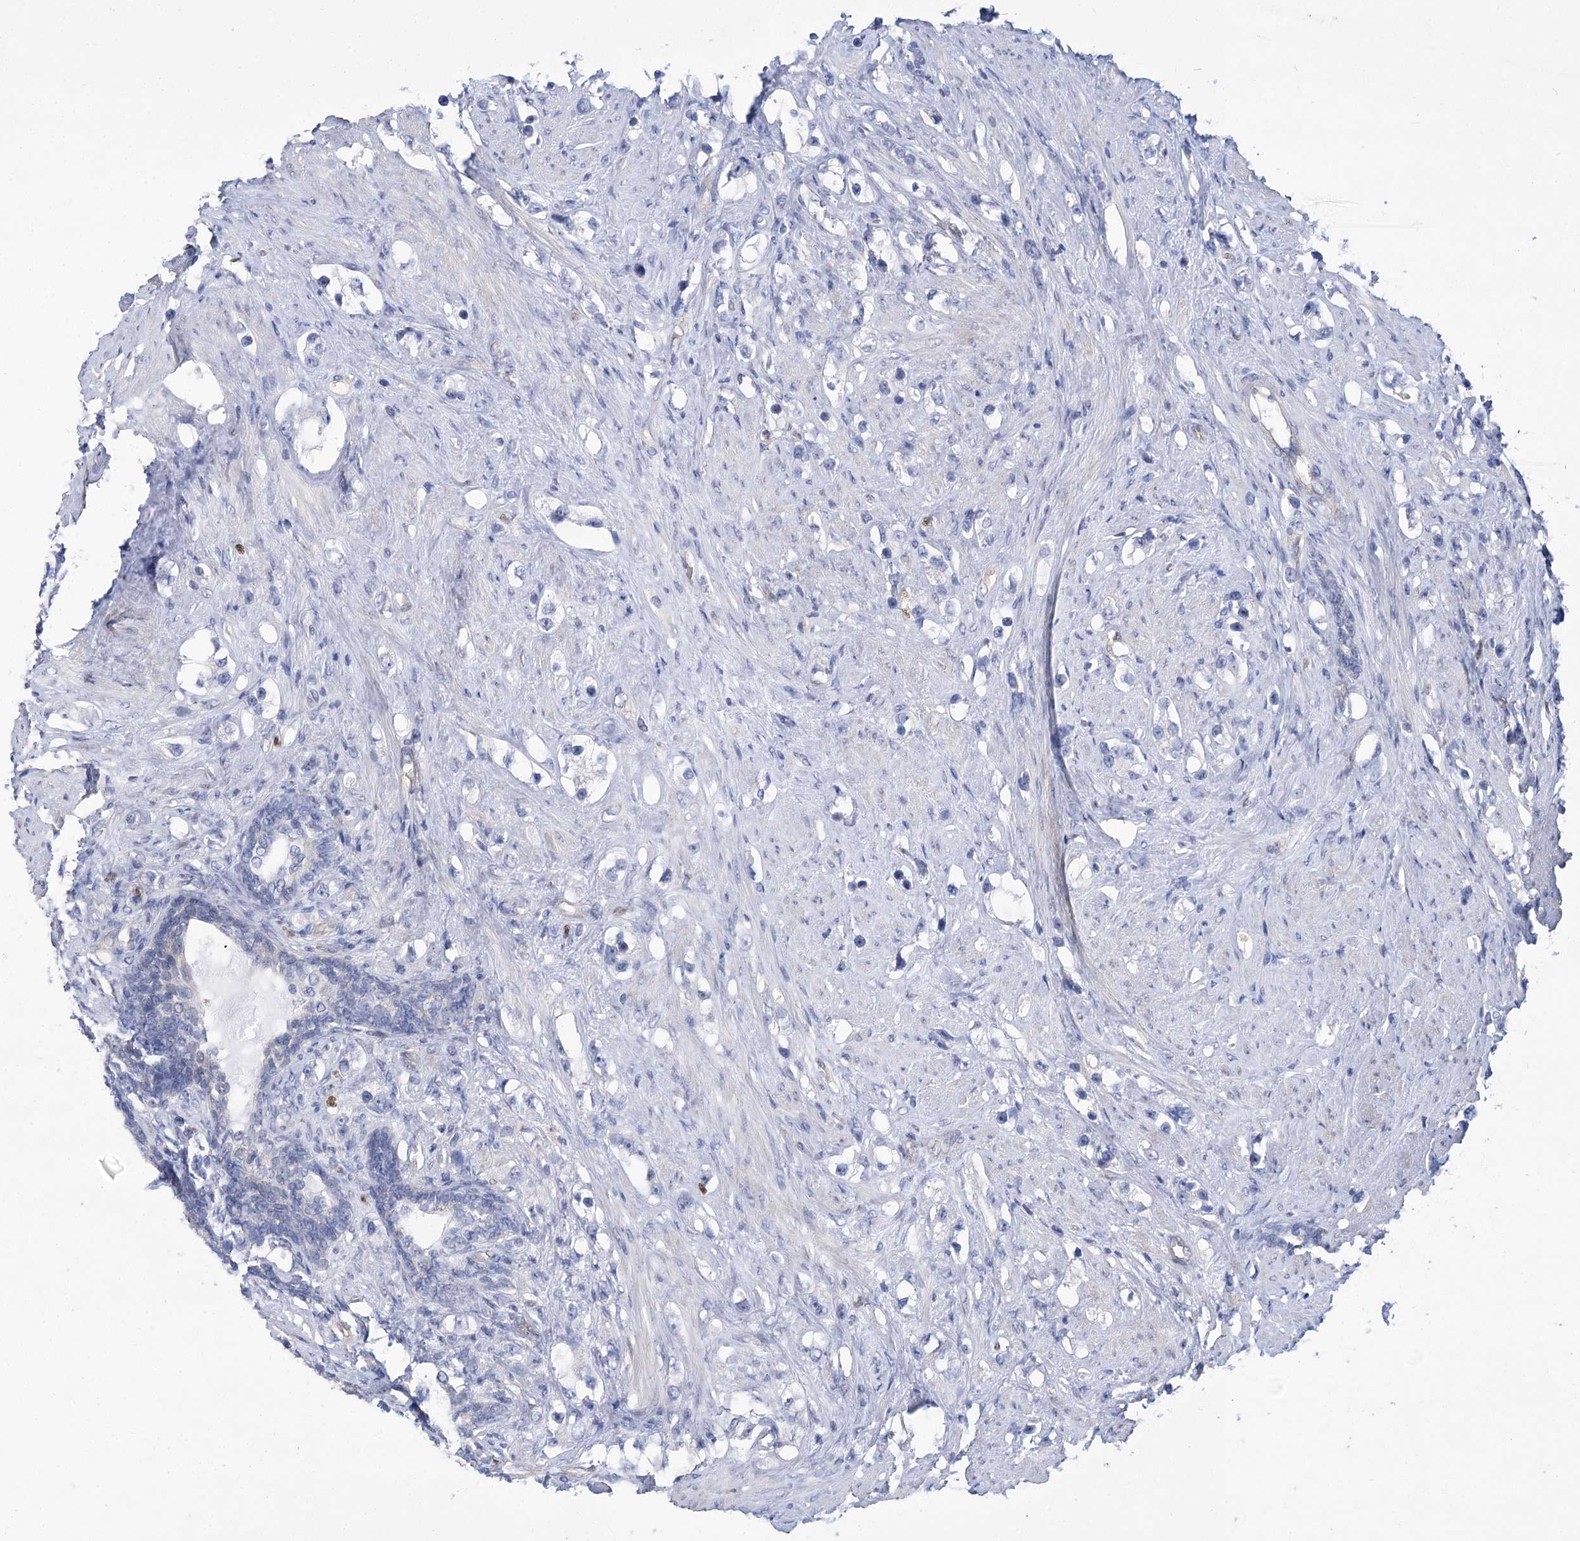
{"staining": {"intensity": "negative", "quantity": "none", "location": "none"}, "tissue": "prostate cancer", "cell_type": "Tumor cells", "image_type": "cancer", "snomed": [{"axis": "morphology", "description": "Adenocarcinoma, High grade"}, {"axis": "topography", "description": "Prostate"}], "caption": "A high-resolution image shows IHC staining of prostate cancer (high-grade adenocarcinoma), which displays no significant positivity in tumor cells.", "gene": "THAP6", "patient": {"sex": "male", "age": 63}}